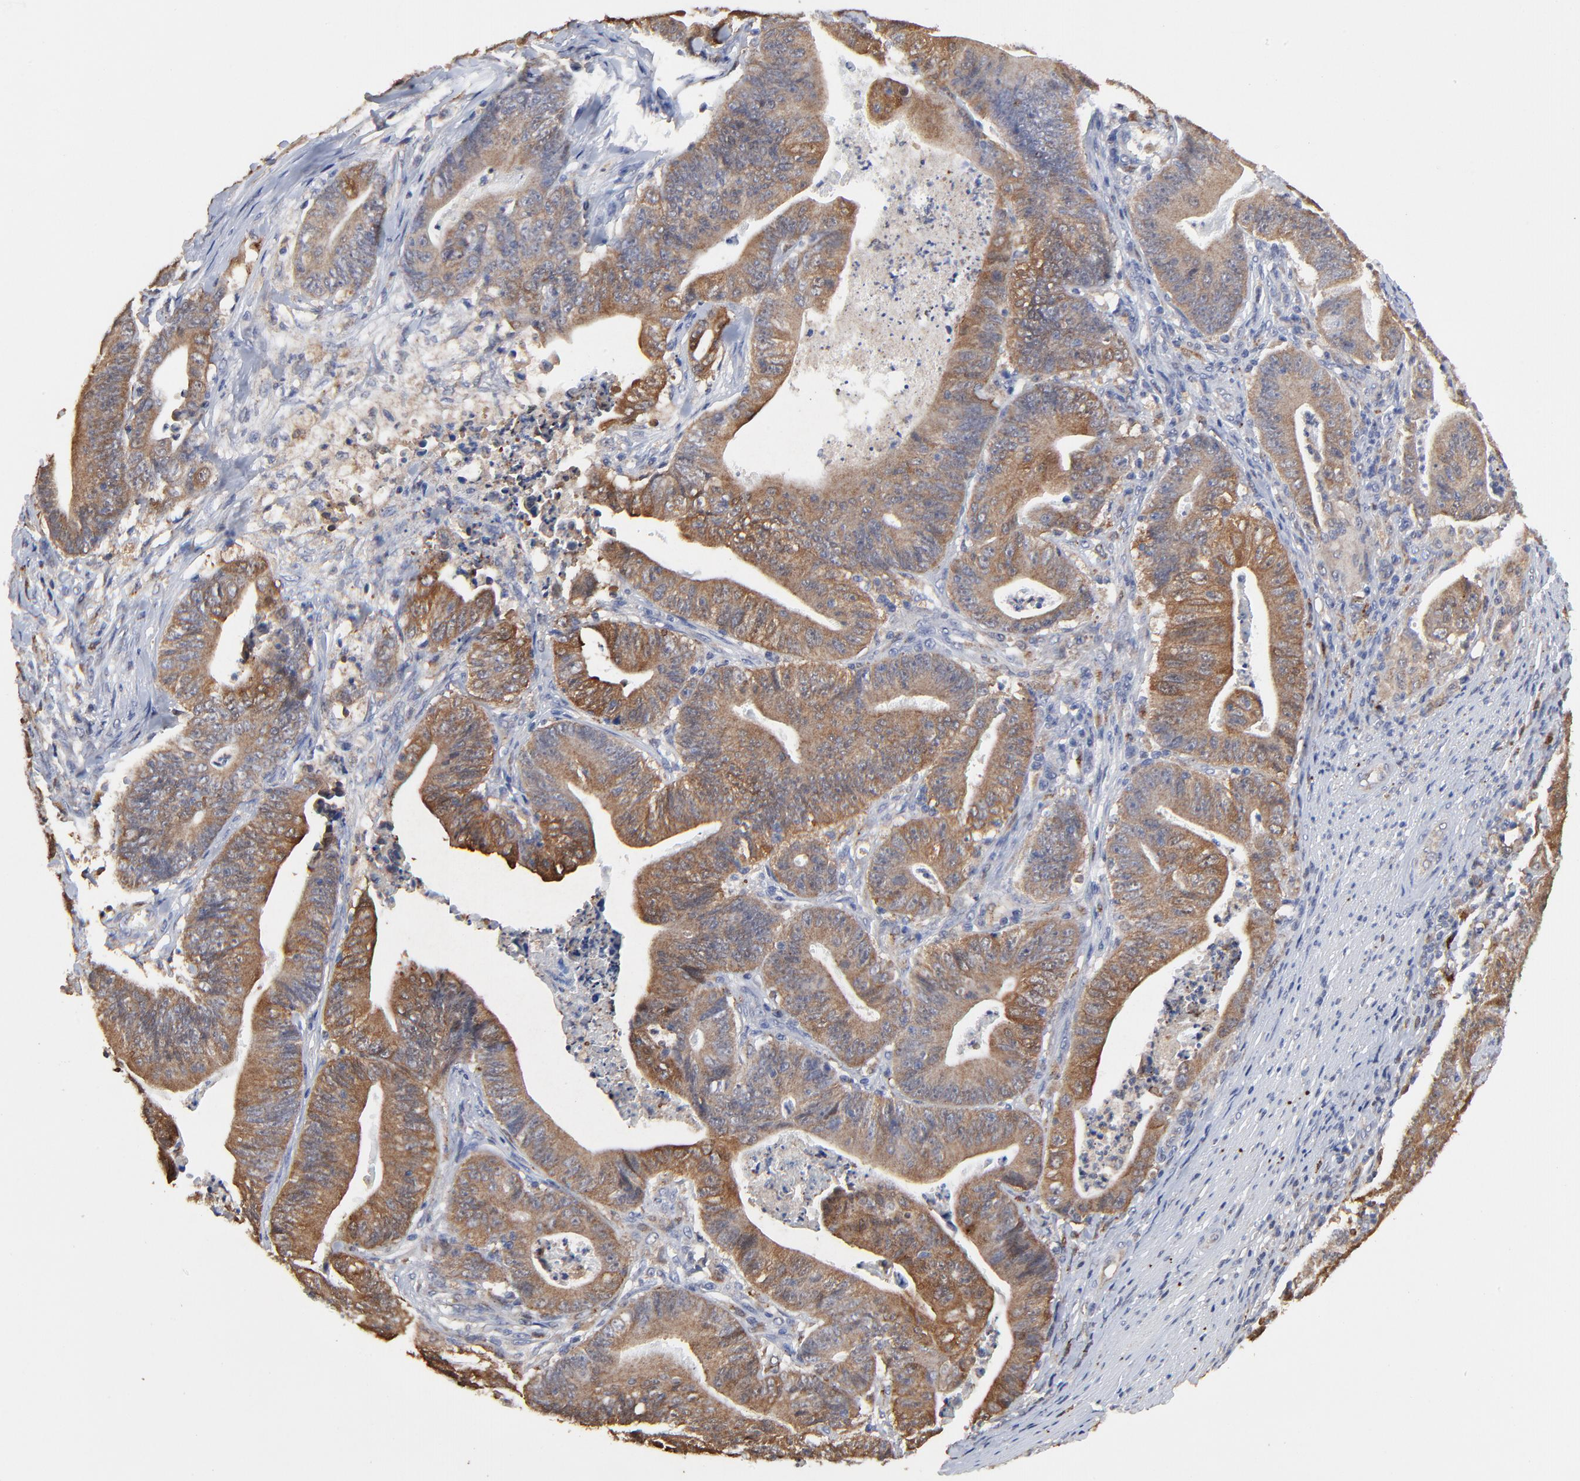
{"staining": {"intensity": "moderate", "quantity": ">75%", "location": "cytoplasmic/membranous"}, "tissue": "stomach cancer", "cell_type": "Tumor cells", "image_type": "cancer", "snomed": [{"axis": "morphology", "description": "Adenocarcinoma, NOS"}, {"axis": "topography", "description": "Stomach, lower"}], "caption": "Adenocarcinoma (stomach) stained with a protein marker reveals moderate staining in tumor cells.", "gene": "LGALS3", "patient": {"sex": "female", "age": 86}}